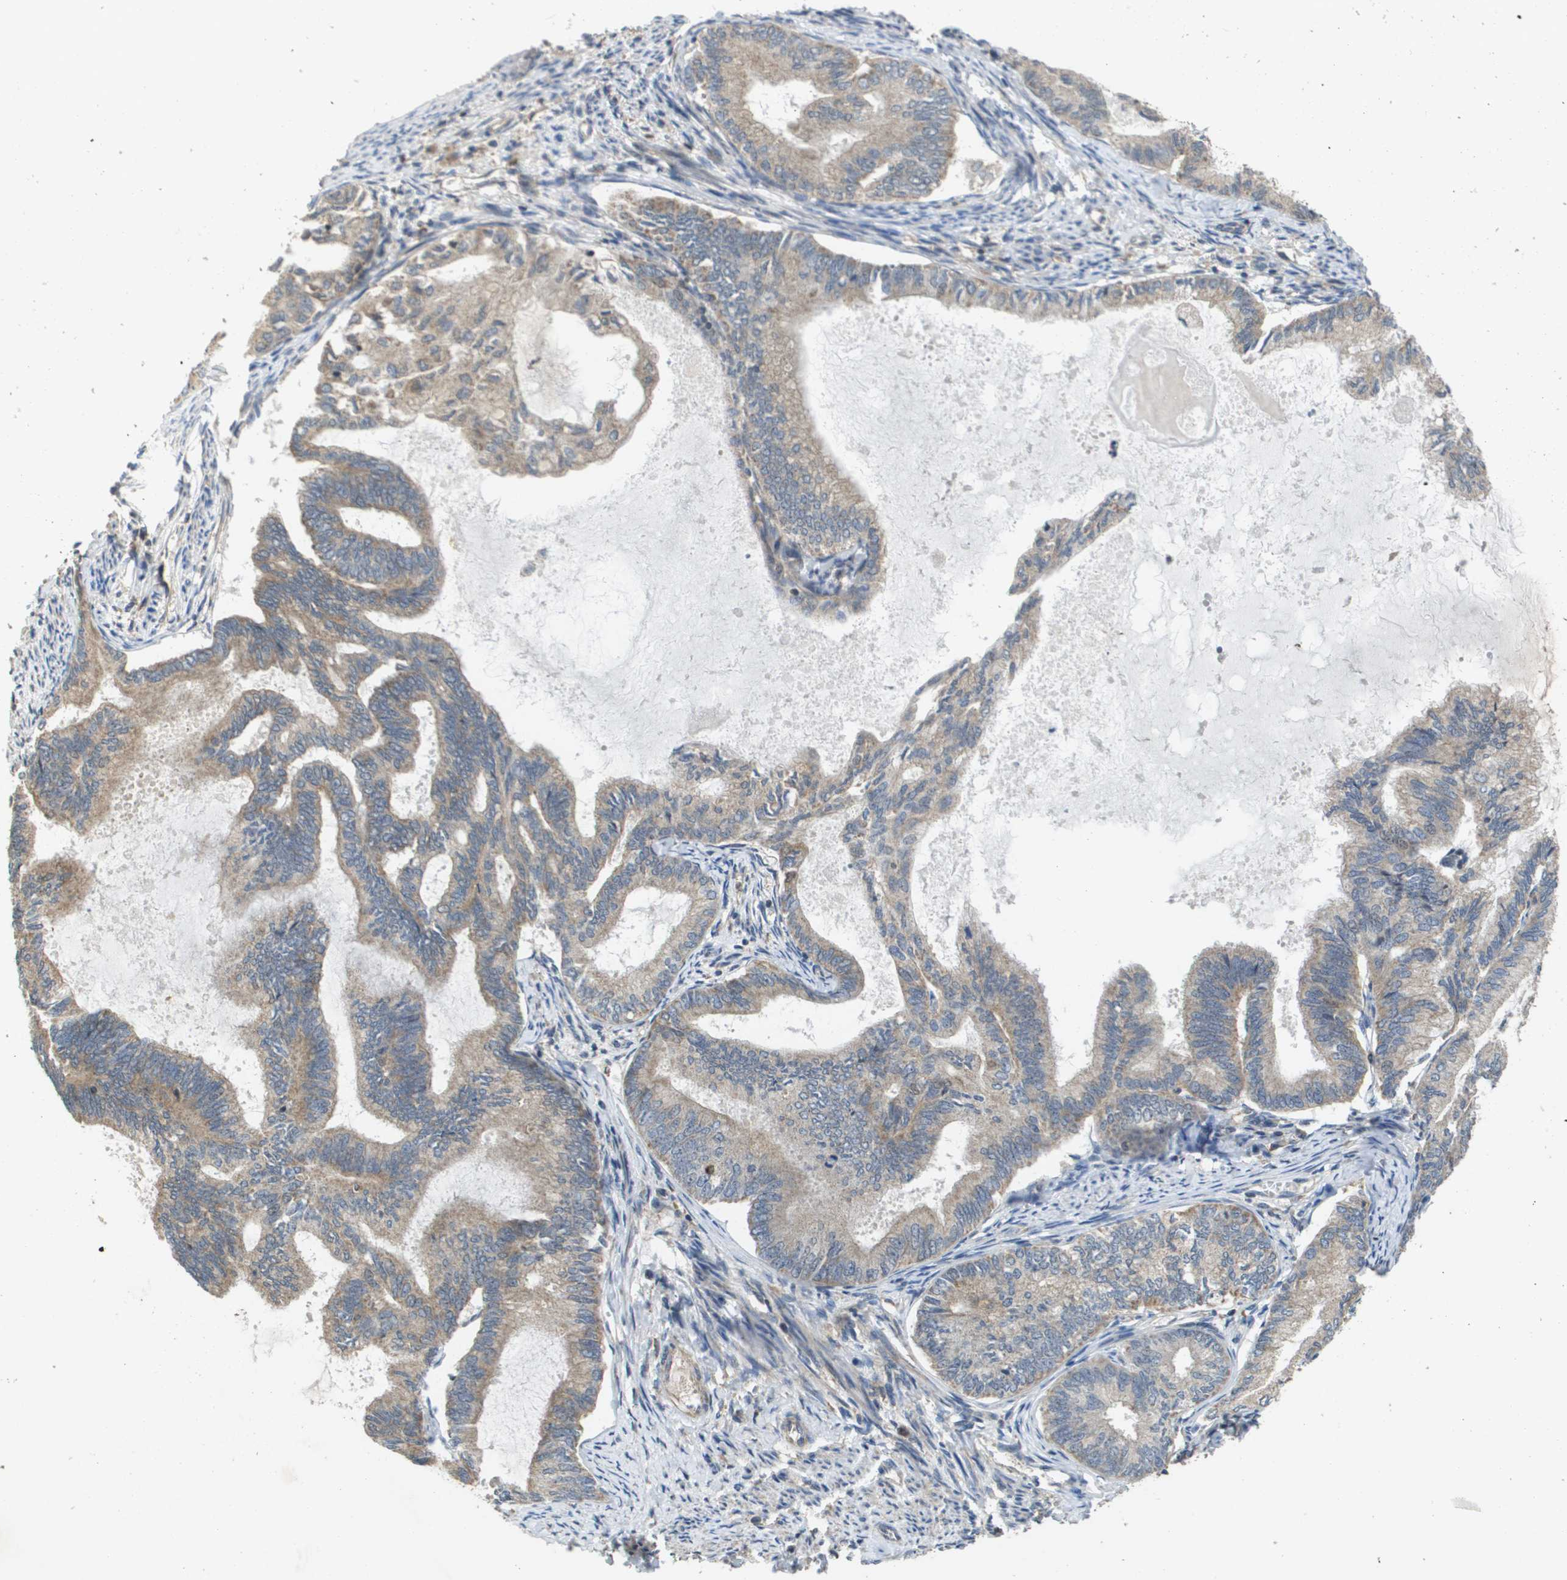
{"staining": {"intensity": "weak", "quantity": ">75%", "location": "cytoplasmic/membranous"}, "tissue": "endometrial cancer", "cell_type": "Tumor cells", "image_type": "cancer", "snomed": [{"axis": "morphology", "description": "Adenocarcinoma, NOS"}, {"axis": "topography", "description": "Endometrium"}], "caption": "Tumor cells reveal low levels of weak cytoplasmic/membranous positivity in about >75% of cells in endometrial cancer.", "gene": "RBM38", "patient": {"sex": "female", "age": 86}}